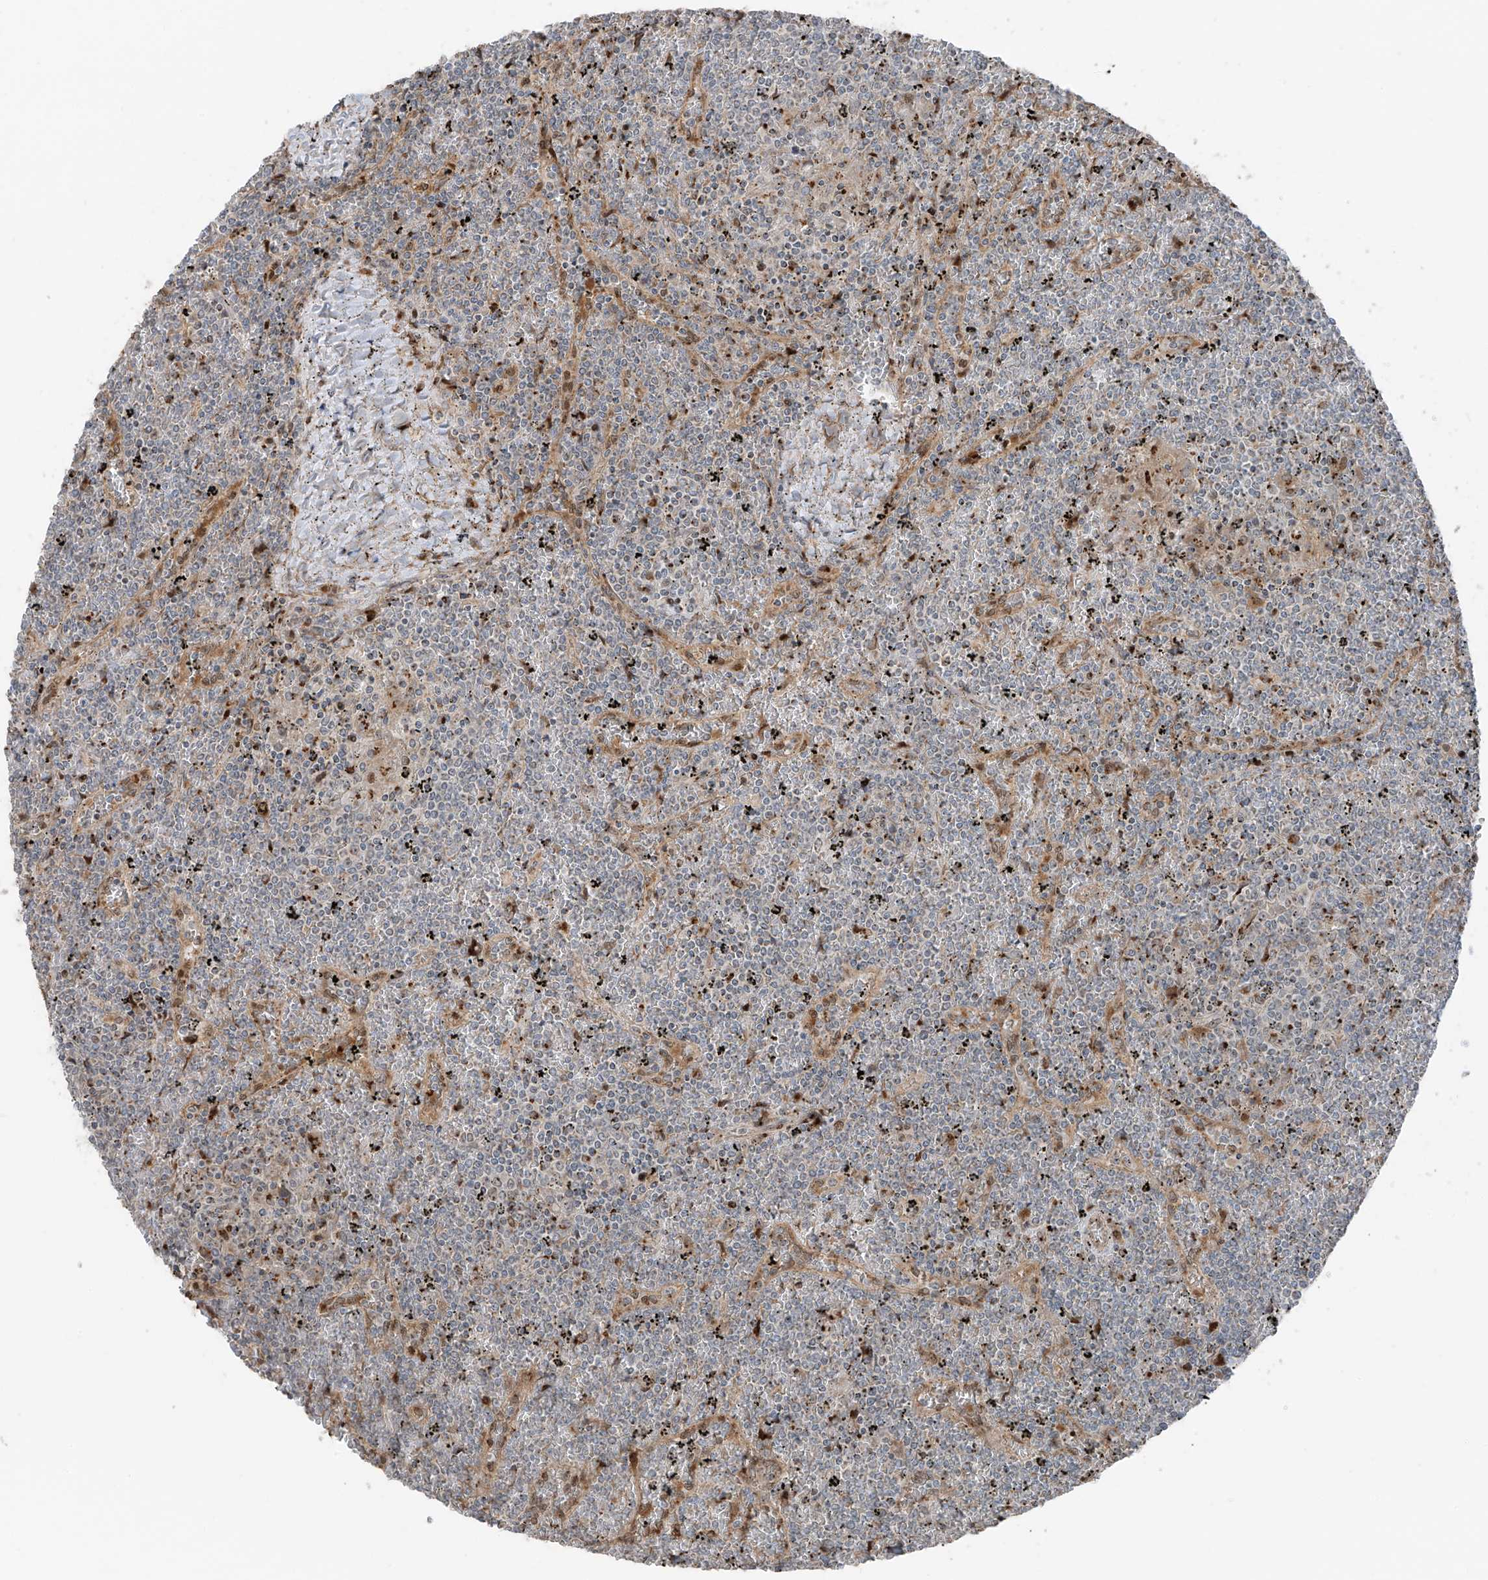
{"staining": {"intensity": "negative", "quantity": "none", "location": "none"}, "tissue": "lymphoma", "cell_type": "Tumor cells", "image_type": "cancer", "snomed": [{"axis": "morphology", "description": "Malignant lymphoma, non-Hodgkin's type, Low grade"}, {"axis": "topography", "description": "Spleen"}], "caption": "The photomicrograph displays no significant staining in tumor cells of lymphoma.", "gene": "ERLEC1", "patient": {"sex": "female", "age": 19}}